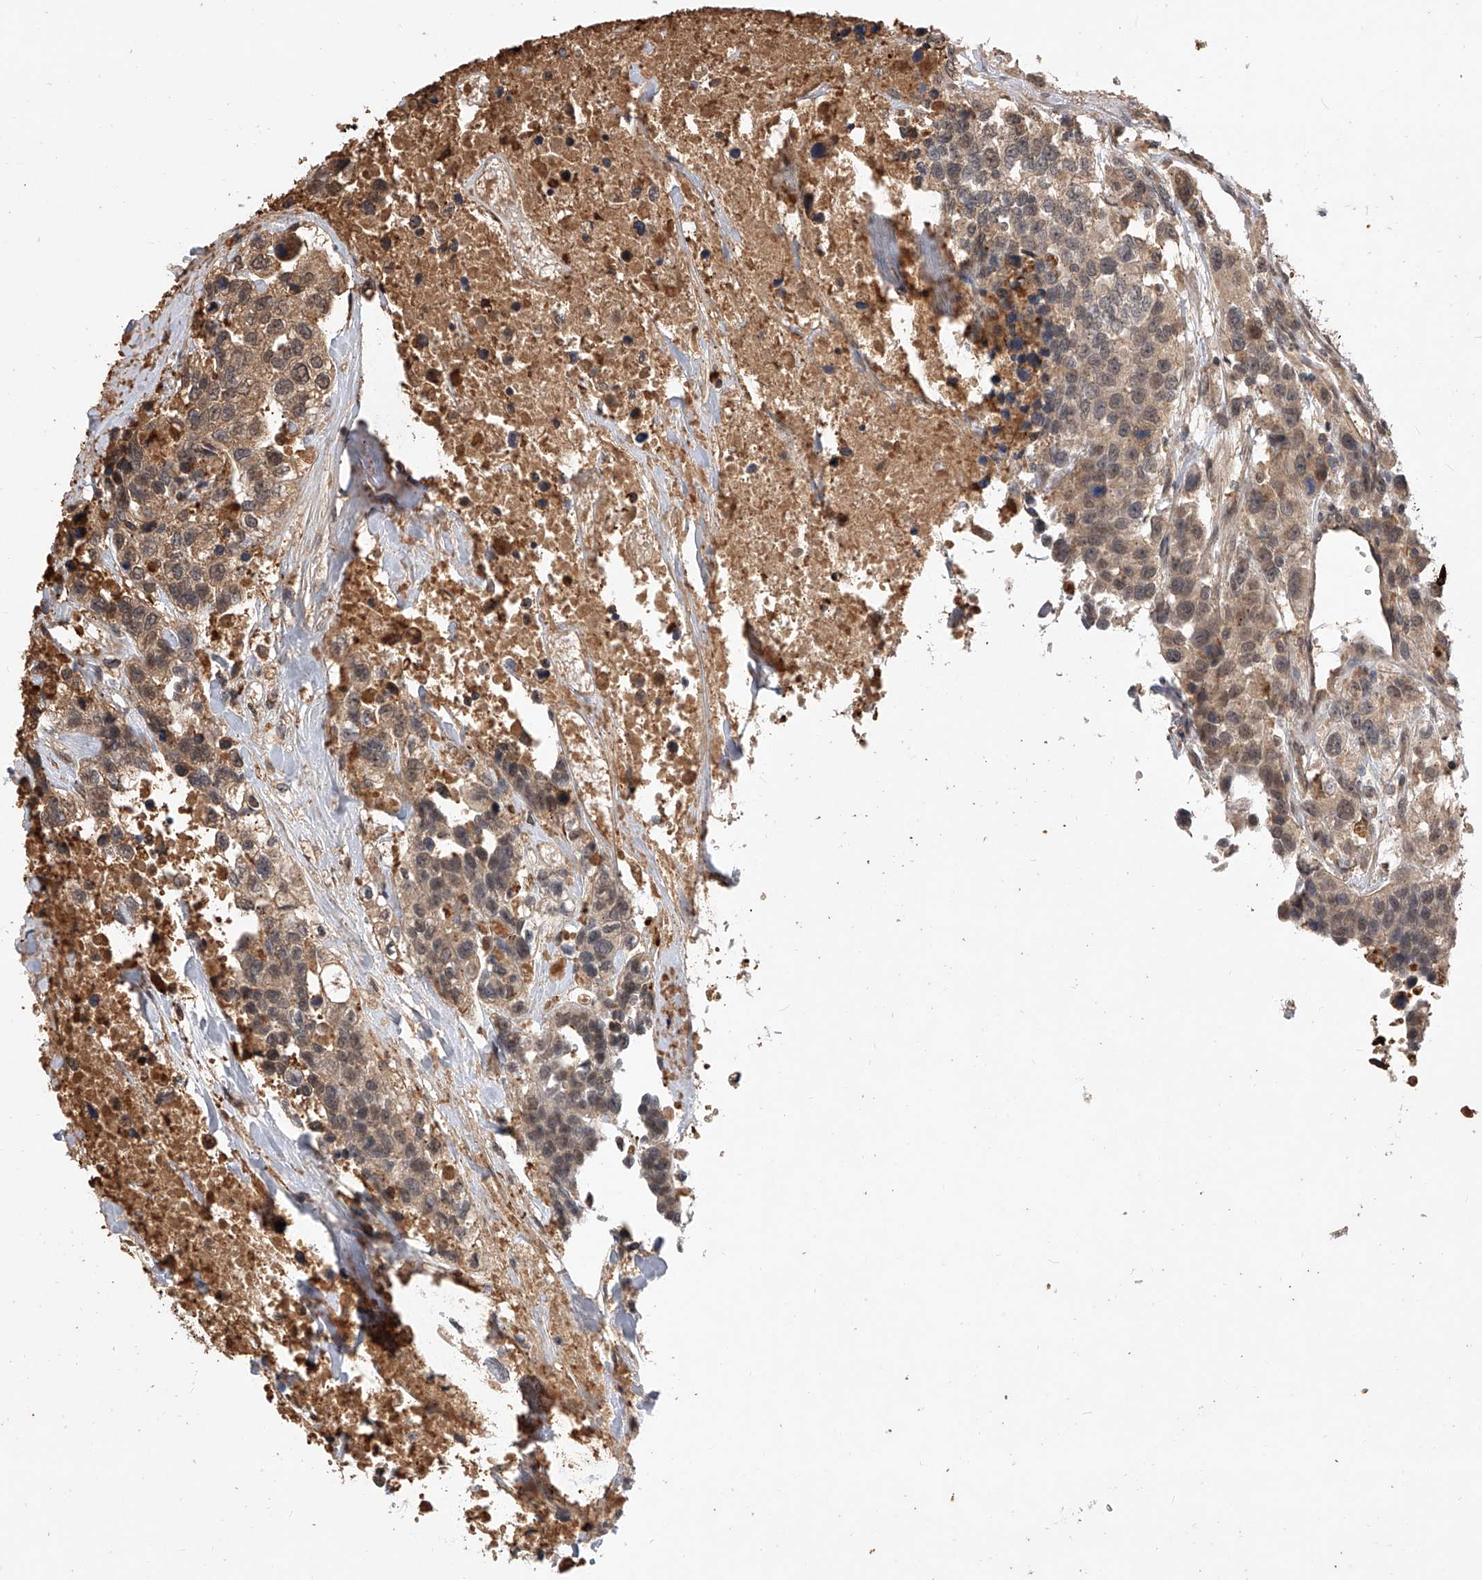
{"staining": {"intensity": "weak", "quantity": ">75%", "location": "cytoplasmic/membranous"}, "tissue": "urothelial cancer", "cell_type": "Tumor cells", "image_type": "cancer", "snomed": [{"axis": "morphology", "description": "Urothelial carcinoma, High grade"}, {"axis": "topography", "description": "Urinary bladder"}], "caption": "DAB immunohistochemical staining of urothelial cancer demonstrates weak cytoplasmic/membranous protein expression in about >75% of tumor cells. The protein of interest is shown in brown color, while the nuclei are stained blue.", "gene": "CFAP410", "patient": {"sex": "female", "age": 80}}